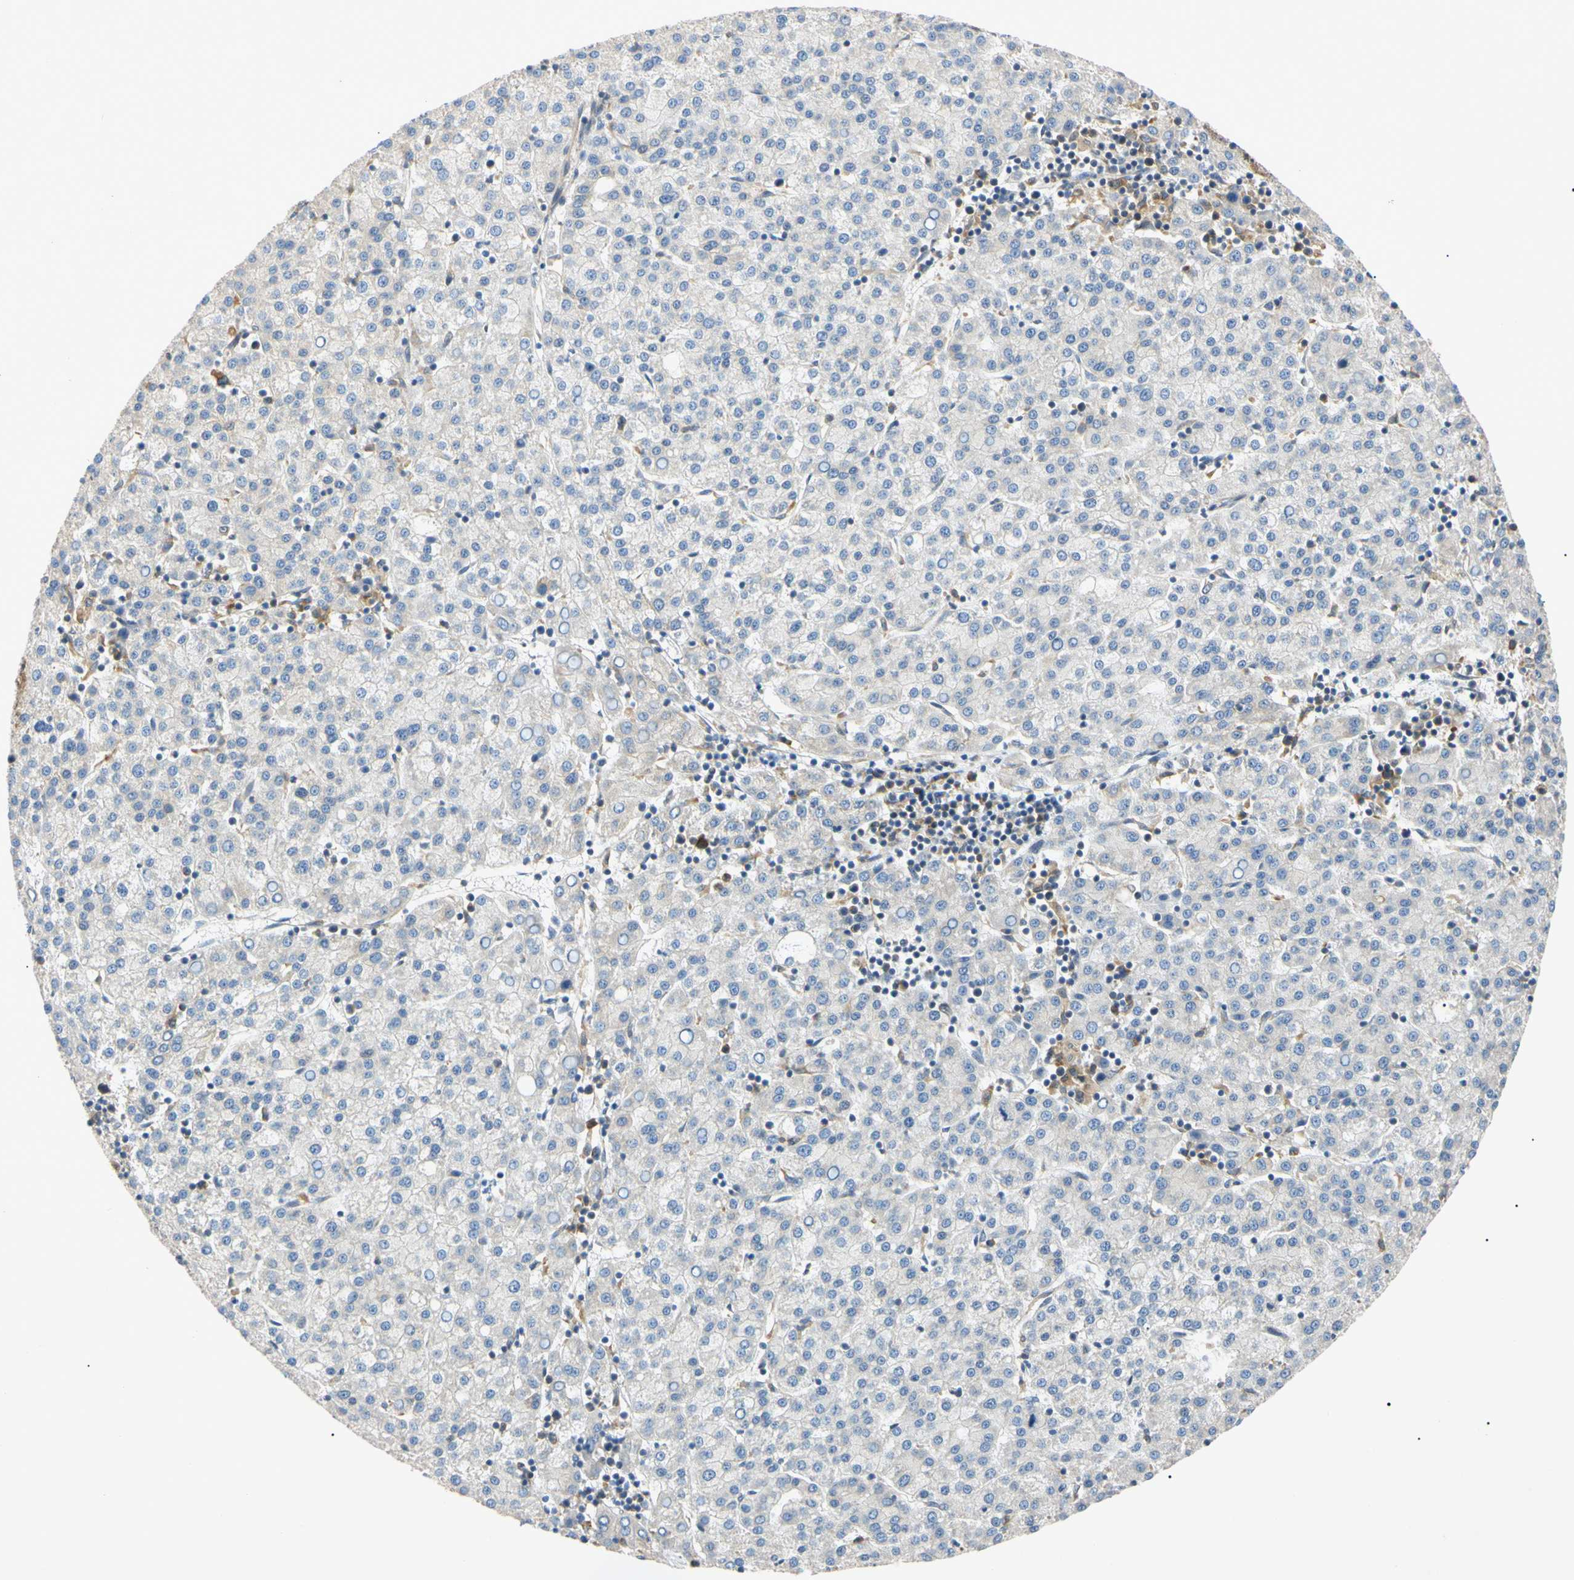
{"staining": {"intensity": "weak", "quantity": "<25%", "location": "cytoplasmic/membranous"}, "tissue": "liver cancer", "cell_type": "Tumor cells", "image_type": "cancer", "snomed": [{"axis": "morphology", "description": "Carcinoma, Hepatocellular, NOS"}, {"axis": "topography", "description": "Liver"}], "caption": "Protein analysis of liver hepatocellular carcinoma reveals no significant positivity in tumor cells.", "gene": "DNAJB12", "patient": {"sex": "female", "age": 58}}